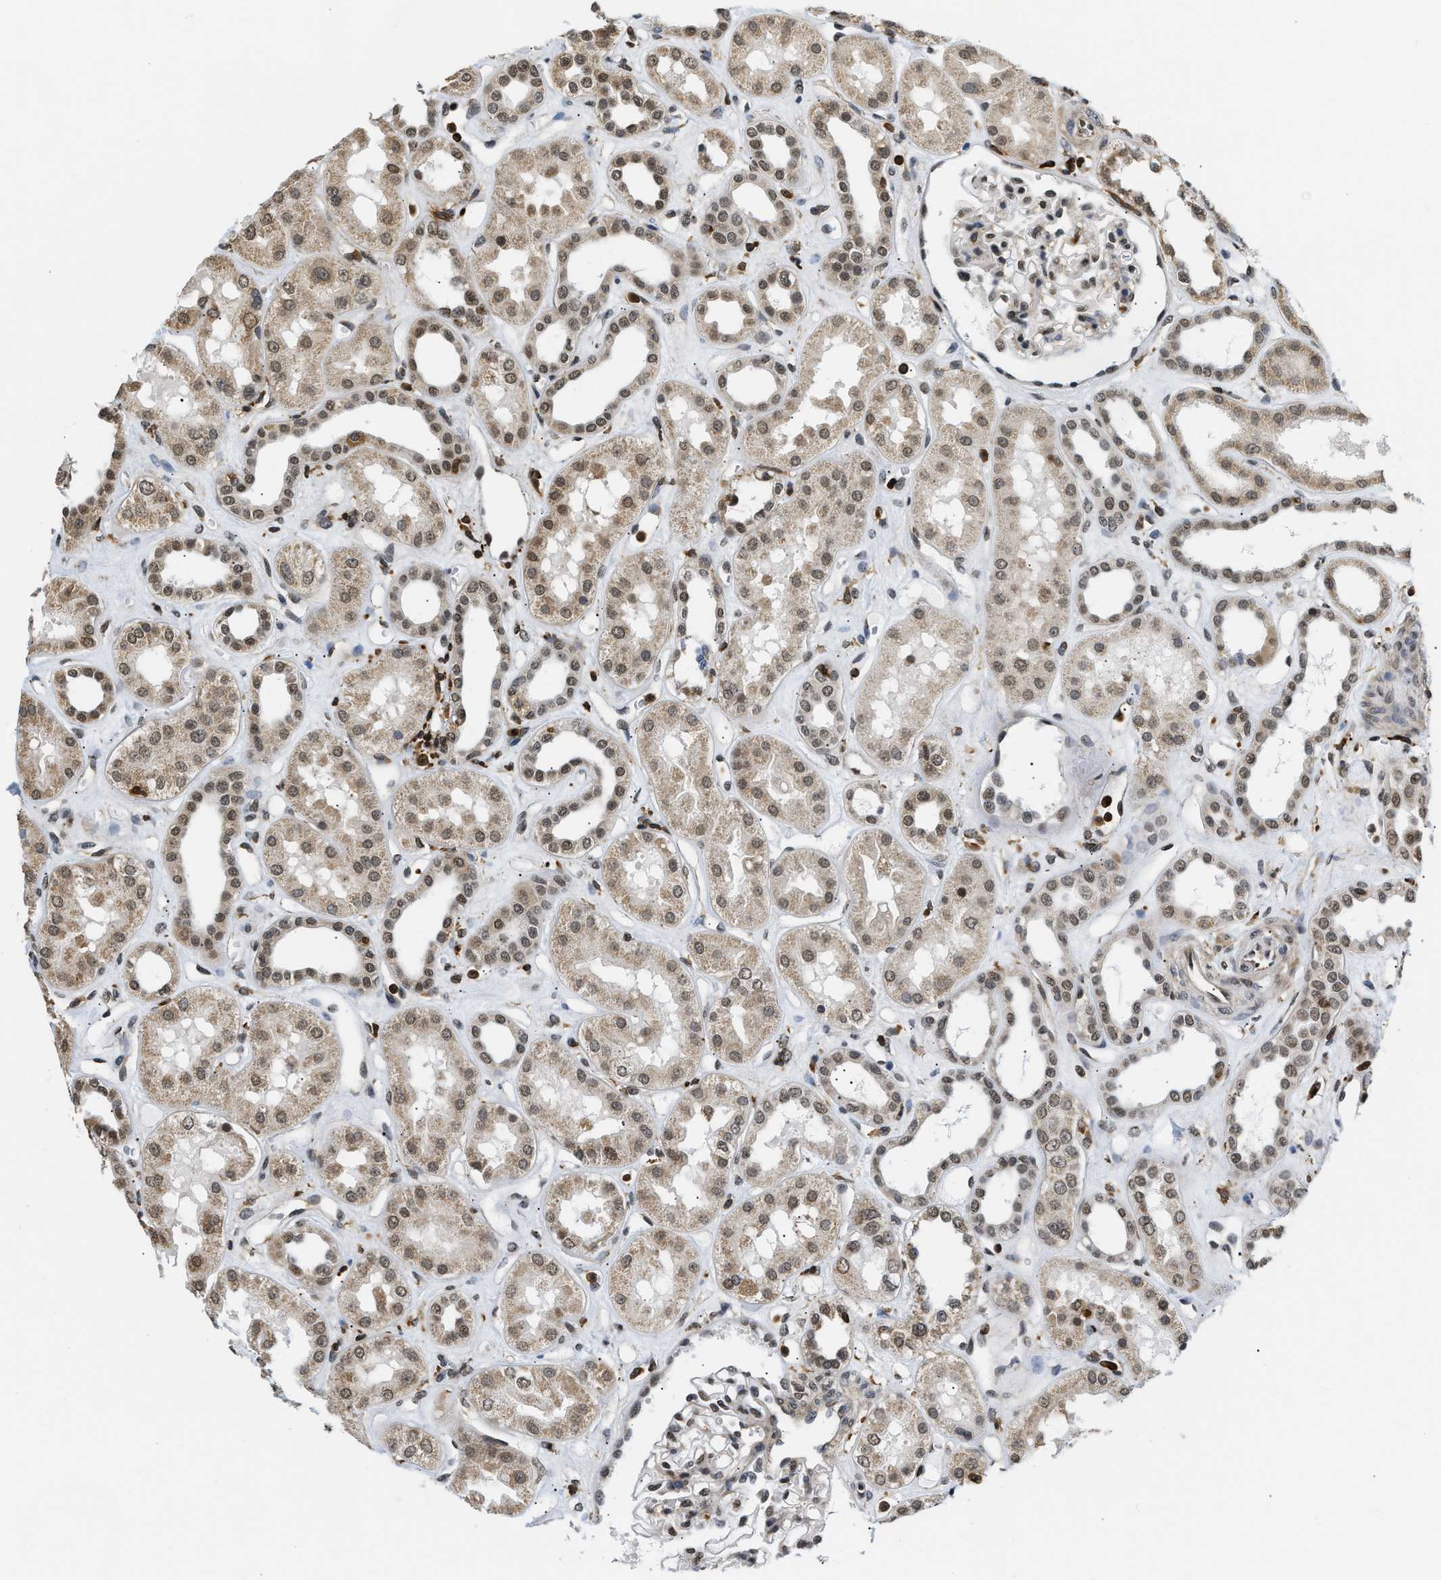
{"staining": {"intensity": "moderate", "quantity": "25%-75%", "location": "nuclear"}, "tissue": "kidney", "cell_type": "Cells in glomeruli", "image_type": "normal", "snomed": [{"axis": "morphology", "description": "Normal tissue, NOS"}, {"axis": "topography", "description": "Kidney"}], "caption": "A high-resolution micrograph shows immunohistochemistry staining of normal kidney, which displays moderate nuclear staining in approximately 25%-75% of cells in glomeruli. (DAB (3,3'-diaminobenzidine) IHC with brightfield microscopy, high magnification).", "gene": "STK10", "patient": {"sex": "male", "age": 59}}